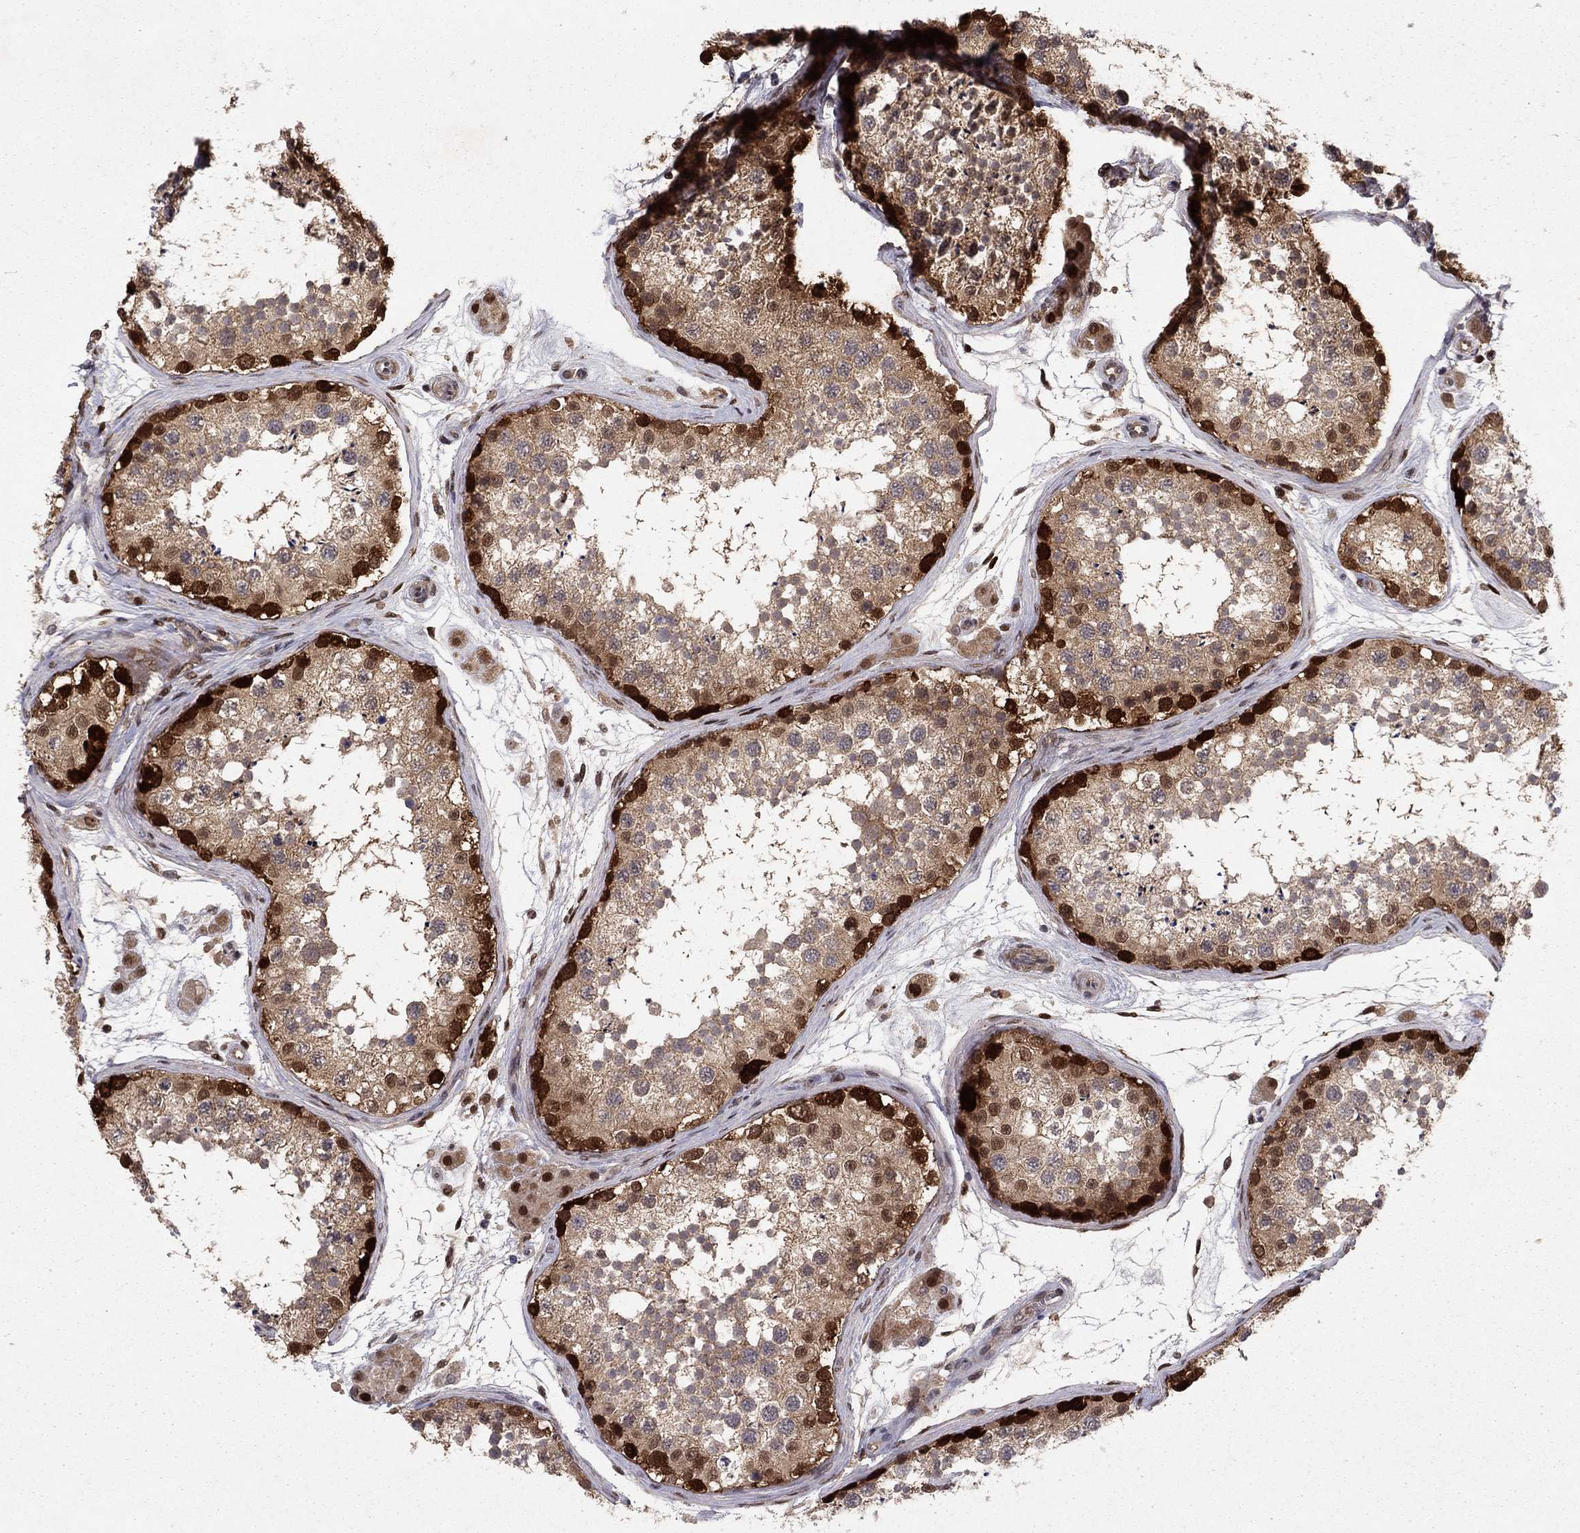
{"staining": {"intensity": "strong", "quantity": "25%-75%", "location": "nuclear"}, "tissue": "testis", "cell_type": "Cells in seminiferous ducts", "image_type": "normal", "snomed": [{"axis": "morphology", "description": "Normal tissue, NOS"}, {"axis": "topography", "description": "Testis"}], "caption": "Immunohistochemical staining of benign human testis displays 25%-75% levels of strong nuclear protein positivity in approximately 25%-75% of cells in seminiferous ducts. The staining is performed using DAB (3,3'-diaminobenzidine) brown chromogen to label protein expression. The nuclei are counter-stained blue using hematoxylin.", "gene": "CRTC1", "patient": {"sex": "male", "age": 41}}